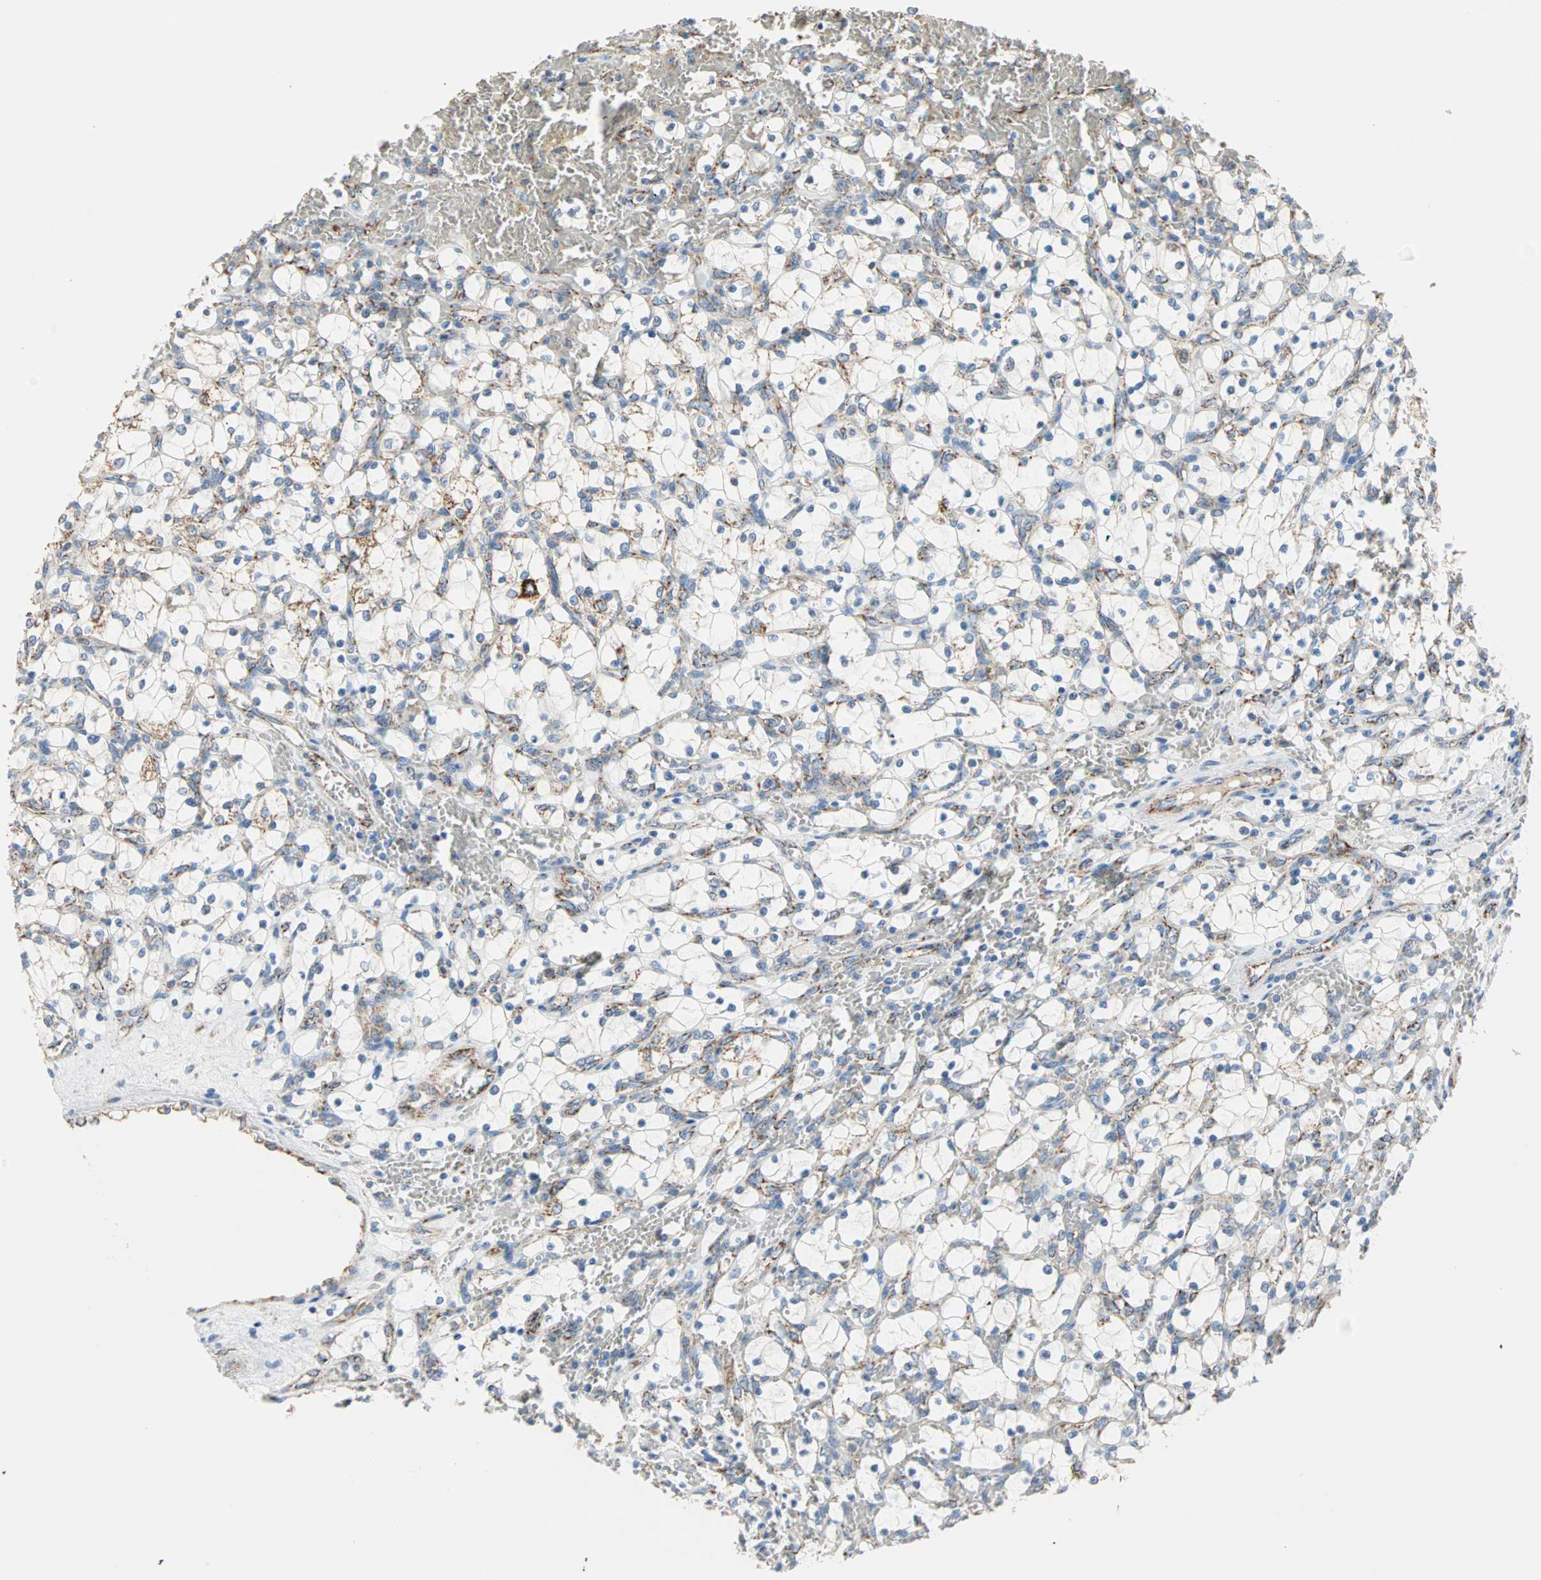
{"staining": {"intensity": "negative", "quantity": "none", "location": "none"}, "tissue": "renal cancer", "cell_type": "Tumor cells", "image_type": "cancer", "snomed": [{"axis": "morphology", "description": "Adenocarcinoma, NOS"}, {"axis": "topography", "description": "Kidney"}], "caption": "Tumor cells are negative for brown protein staining in renal cancer (adenocarcinoma).", "gene": "TST", "patient": {"sex": "female", "age": 69}}